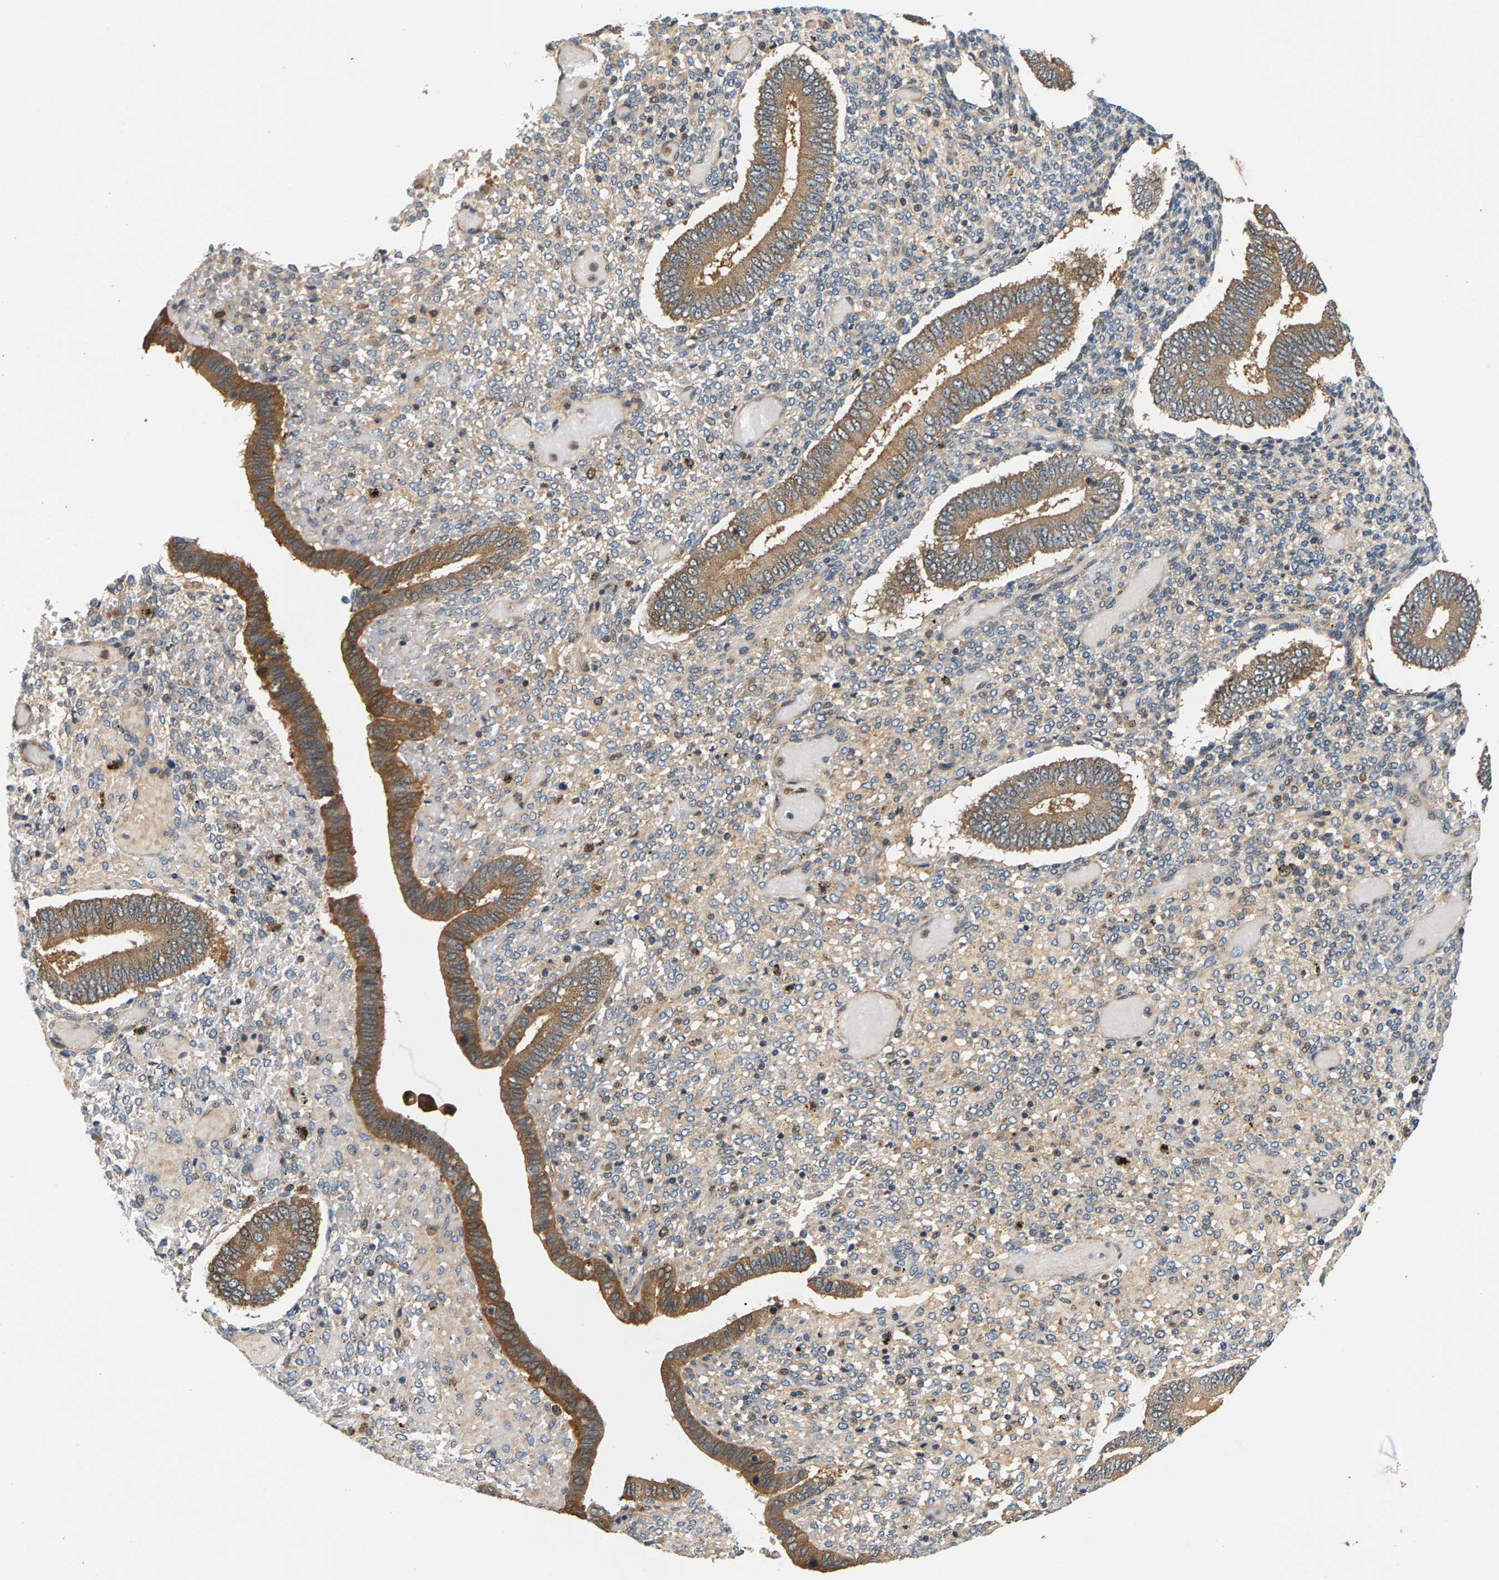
{"staining": {"intensity": "negative", "quantity": "none", "location": "none"}, "tissue": "endometrium", "cell_type": "Cells in endometrial stroma", "image_type": "normal", "snomed": [{"axis": "morphology", "description": "Normal tissue, NOS"}, {"axis": "topography", "description": "Endometrium"}], "caption": "DAB (3,3'-diaminobenzidine) immunohistochemical staining of unremarkable endometrium shows no significant expression in cells in endometrial stroma. (Immunohistochemistry (ihc), brightfield microscopy, high magnification).", "gene": "FAM78A", "patient": {"sex": "female", "age": 42}}